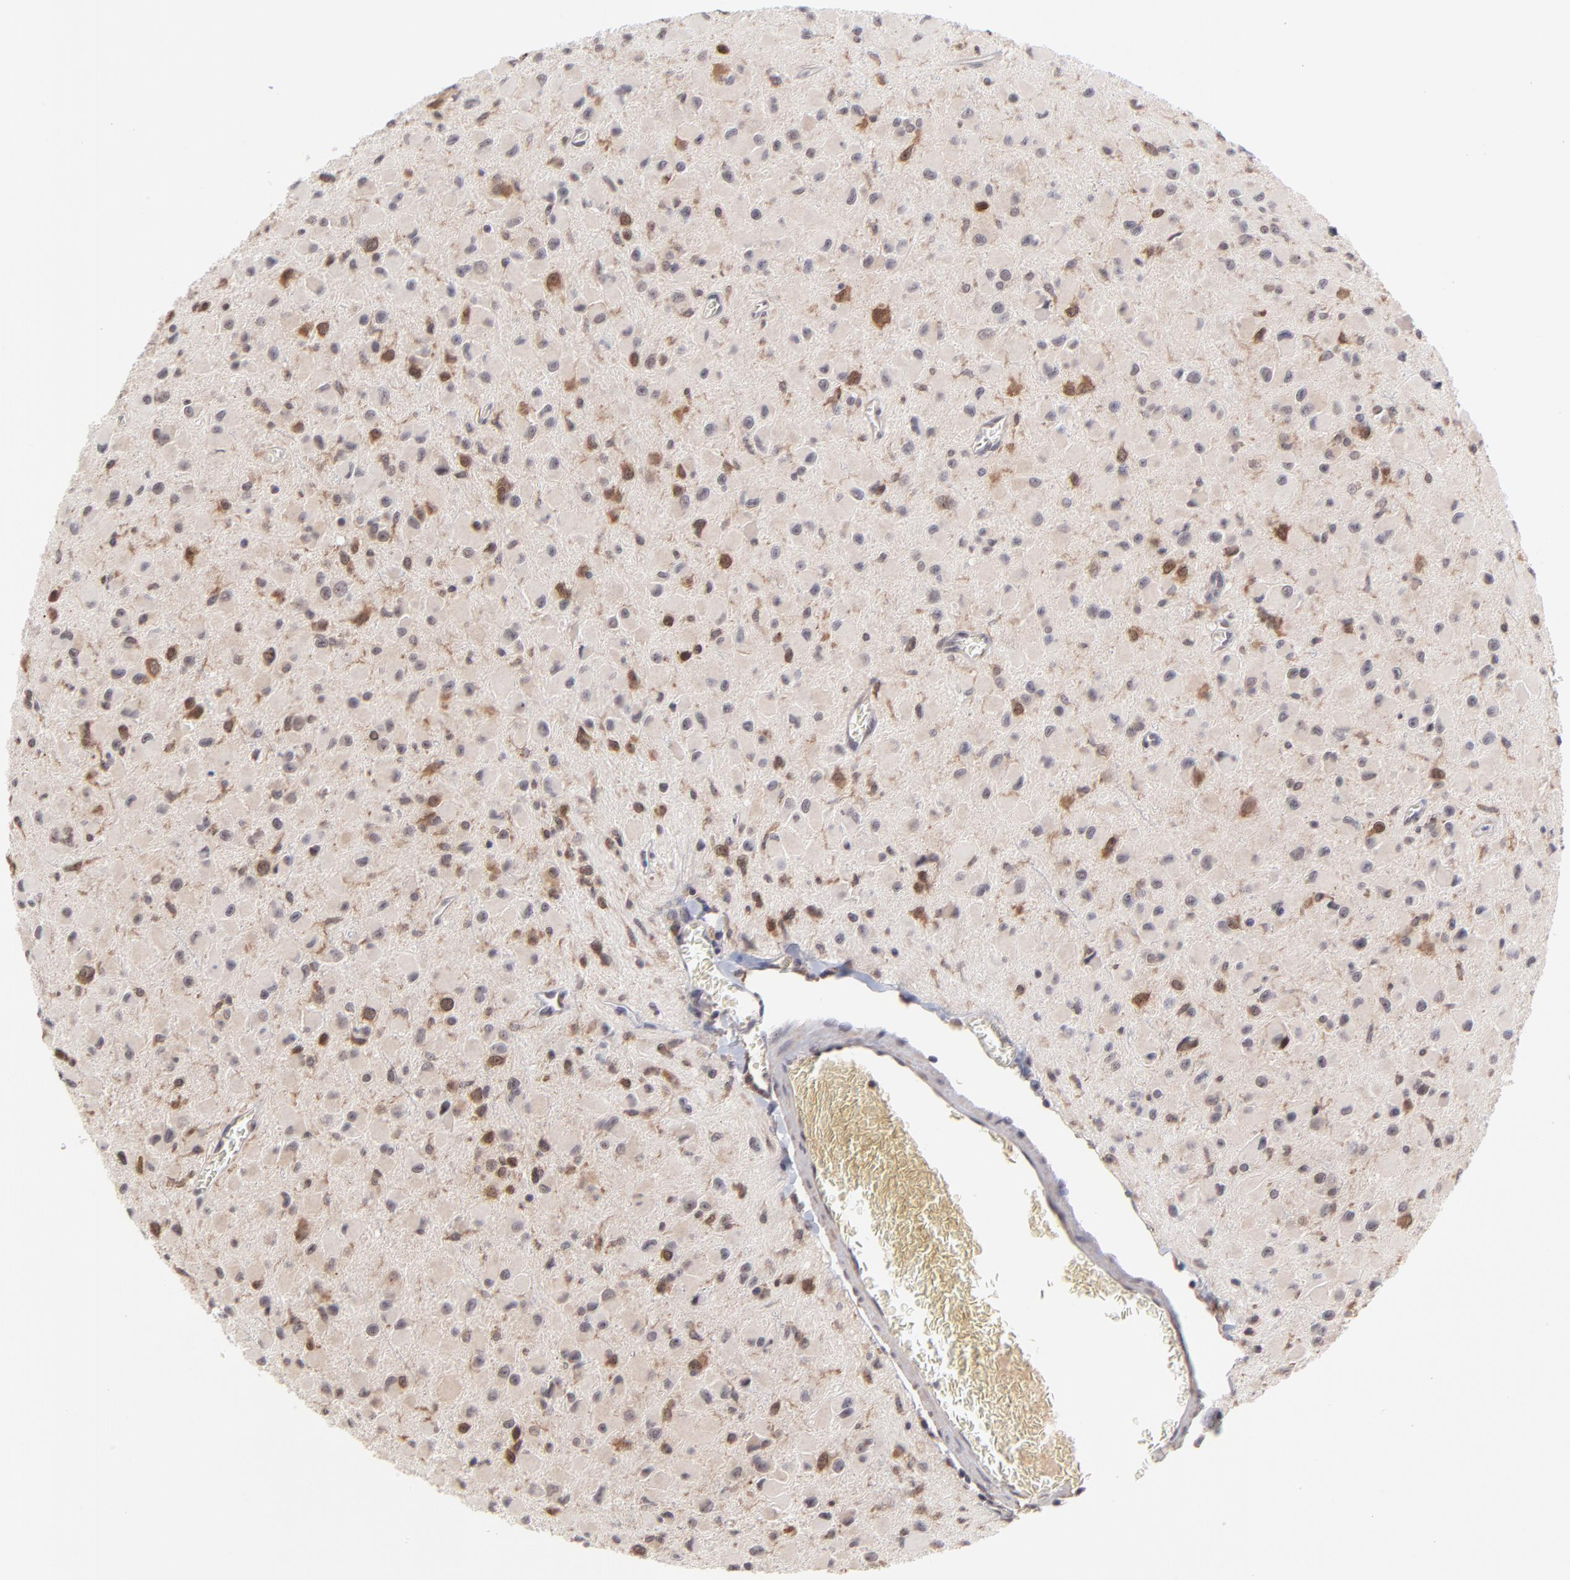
{"staining": {"intensity": "moderate", "quantity": "25%-75%", "location": "cytoplasmic/membranous,nuclear"}, "tissue": "glioma", "cell_type": "Tumor cells", "image_type": "cancer", "snomed": [{"axis": "morphology", "description": "Glioma, malignant, Low grade"}, {"axis": "topography", "description": "Brain"}], "caption": "Moderate cytoplasmic/membranous and nuclear staining is present in about 25%-75% of tumor cells in malignant low-grade glioma.", "gene": "UBE2E3", "patient": {"sex": "male", "age": 42}}